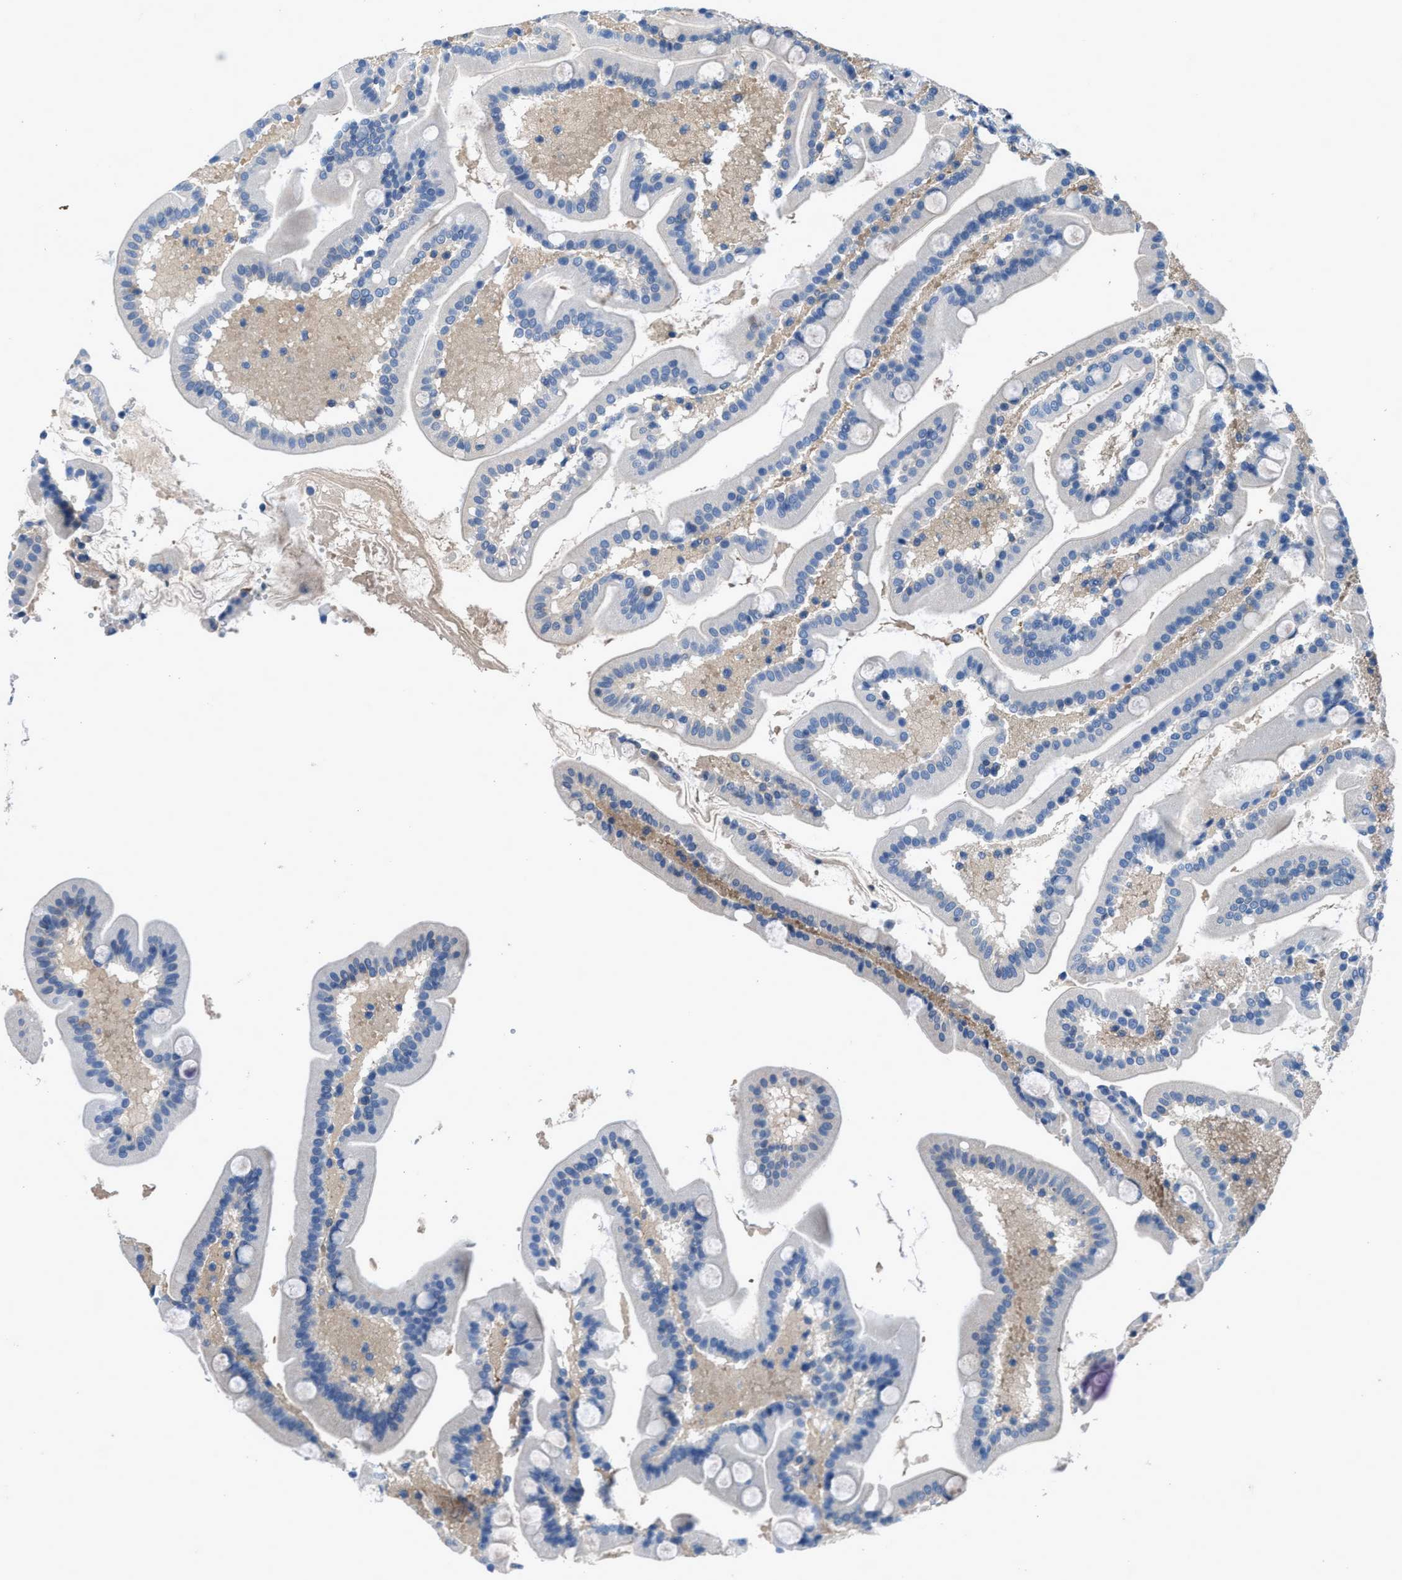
{"staining": {"intensity": "weak", "quantity": "<25%", "location": "cytoplasmic/membranous"}, "tissue": "duodenum", "cell_type": "Glandular cells", "image_type": "normal", "snomed": [{"axis": "morphology", "description": "Normal tissue, NOS"}, {"axis": "topography", "description": "Duodenum"}], "caption": "This is an immunohistochemistry (IHC) image of normal human duodenum. There is no expression in glandular cells.", "gene": "NUDT5", "patient": {"sex": "male", "age": 54}}